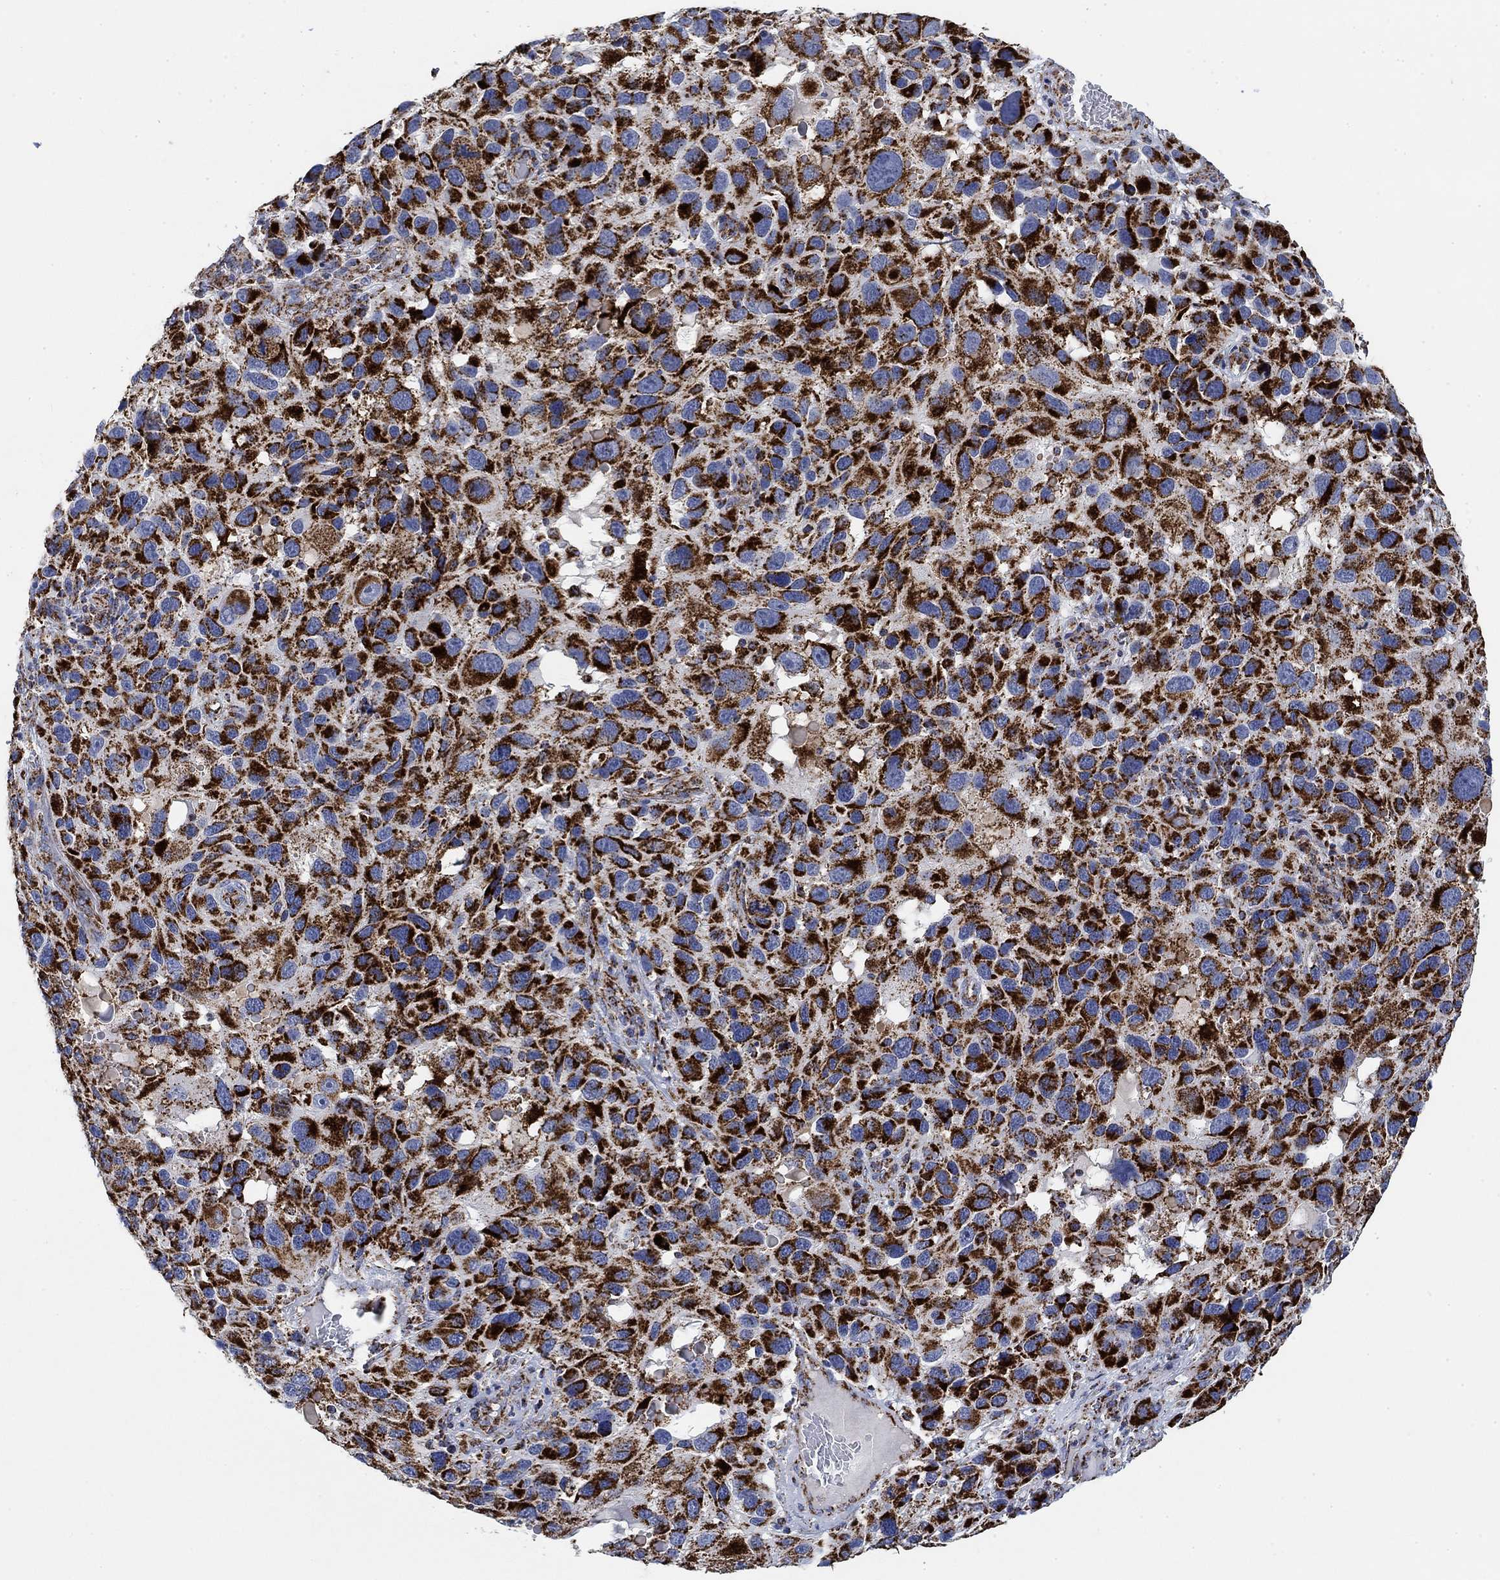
{"staining": {"intensity": "strong", "quantity": ">75%", "location": "cytoplasmic/membranous"}, "tissue": "melanoma", "cell_type": "Tumor cells", "image_type": "cancer", "snomed": [{"axis": "morphology", "description": "Malignant melanoma, NOS"}, {"axis": "topography", "description": "Skin"}], "caption": "The image shows immunohistochemical staining of melanoma. There is strong cytoplasmic/membranous staining is appreciated in approximately >75% of tumor cells. Using DAB (3,3'-diaminobenzidine) (brown) and hematoxylin (blue) stains, captured at high magnification using brightfield microscopy.", "gene": "NDUFS3", "patient": {"sex": "male", "age": 53}}